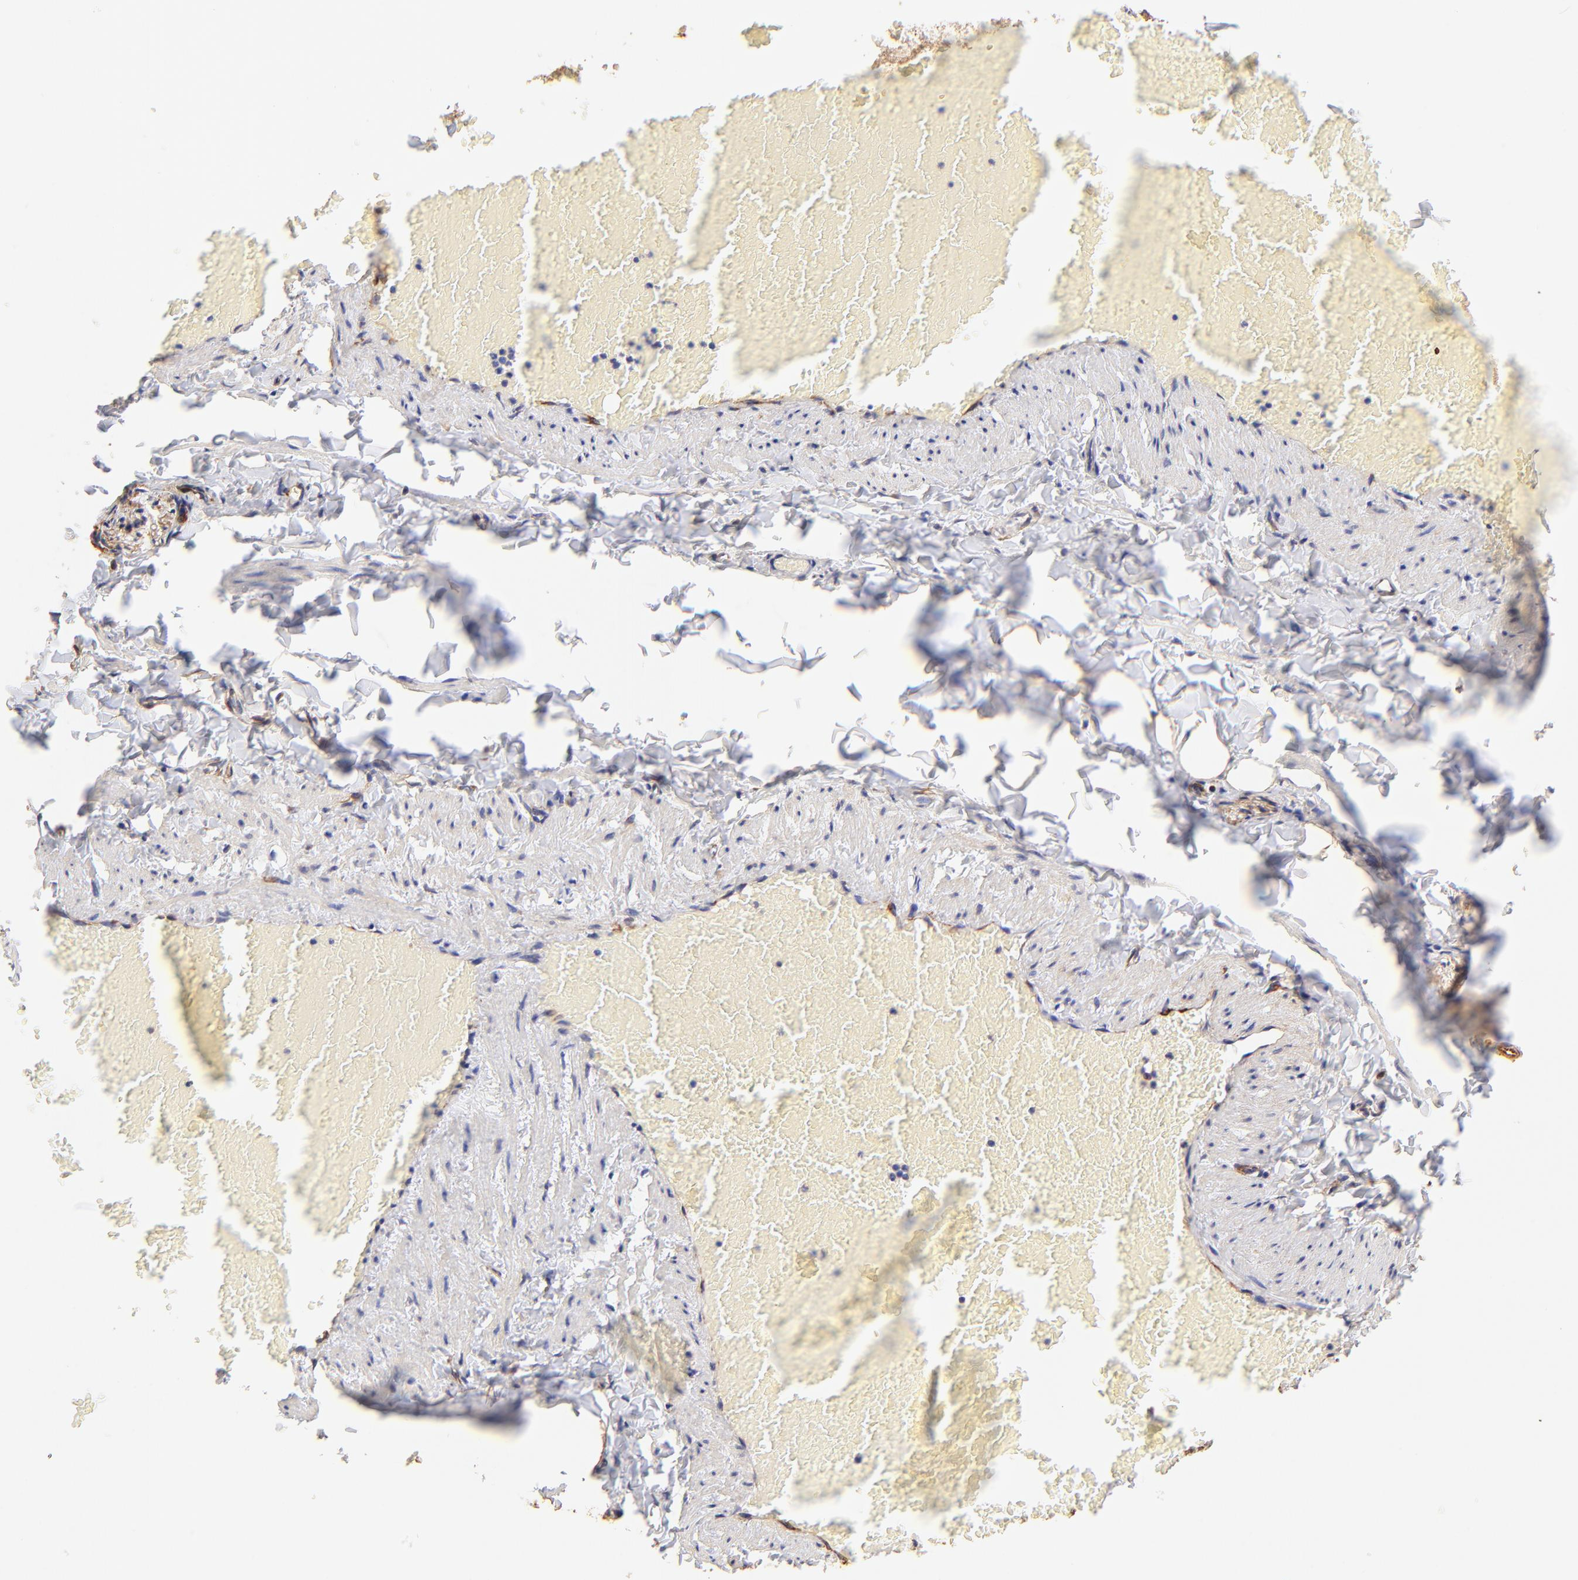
{"staining": {"intensity": "moderate", "quantity": ">75%", "location": "cytoplasmic/membranous"}, "tissue": "adipose tissue", "cell_type": "Adipocytes", "image_type": "normal", "snomed": [{"axis": "morphology", "description": "Normal tissue, NOS"}, {"axis": "topography", "description": "Vascular tissue"}], "caption": "Immunohistochemical staining of normal adipose tissue demonstrates moderate cytoplasmic/membranous protein expression in approximately >75% of adipocytes.", "gene": "TNFAIP3", "patient": {"sex": "male", "age": 41}}